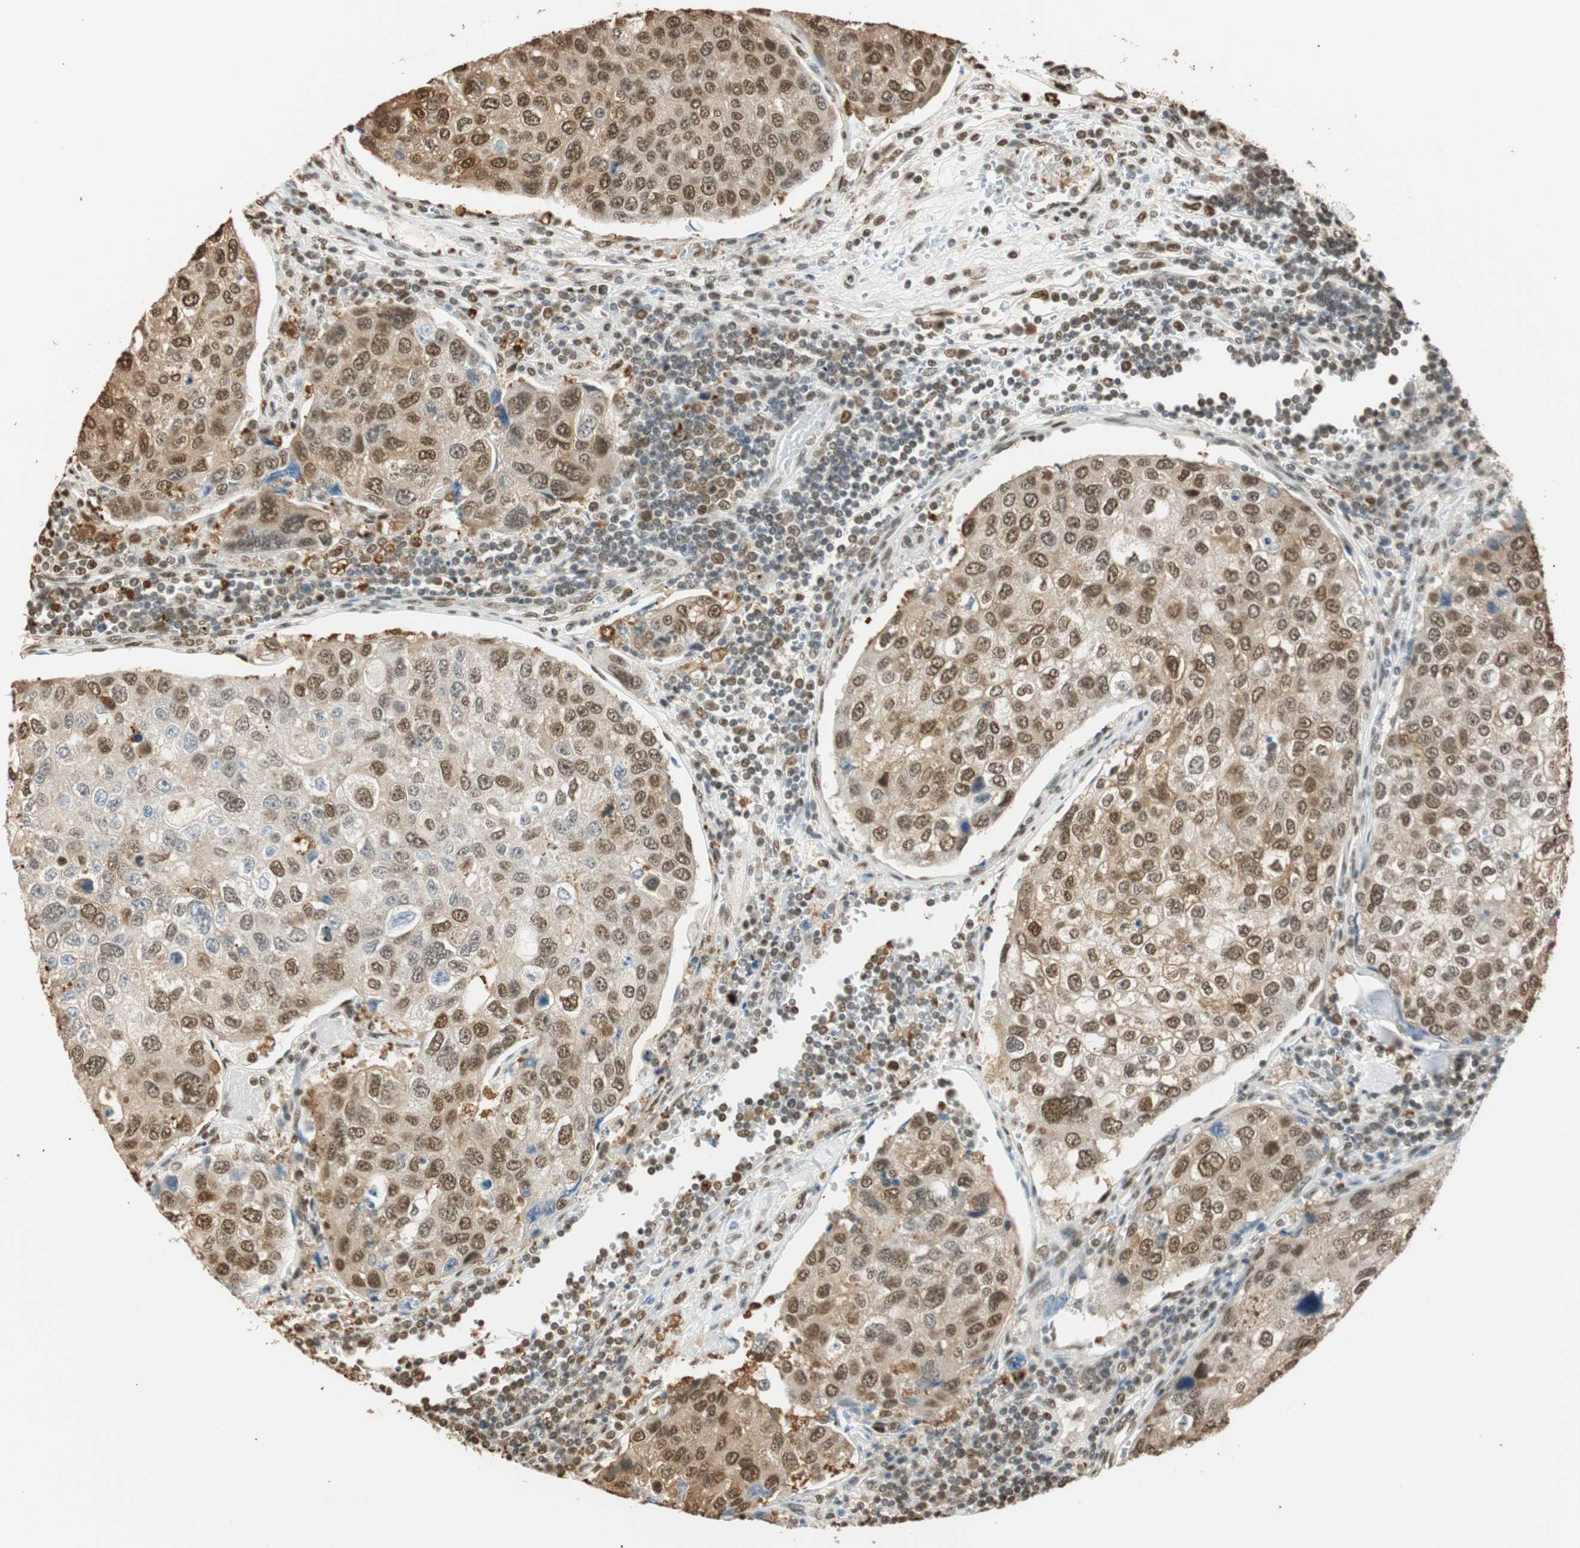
{"staining": {"intensity": "strong", "quantity": ">75%", "location": "cytoplasmic/membranous,nuclear"}, "tissue": "urothelial cancer", "cell_type": "Tumor cells", "image_type": "cancer", "snomed": [{"axis": "morphology", "description": "Urothelial carcinoma, High grade"}, {"axis": "topography", "description": "Lymph node"}, {"axis": "topography", "description": "Urinary bladder"}], "caption": "Immunohistochemistry micrograph of neoplastic tissue: urothelial cancer stained using immunohistochemistry shows high levels of strong protein expression localized specifically in the cytoplasmic/membranous and nuclear of tumor cells, appearing as a cytoplasmic/membranous and nuclear brown color.", "gene": "FANCG", "patient": {"sex": "male", "age": 51}}